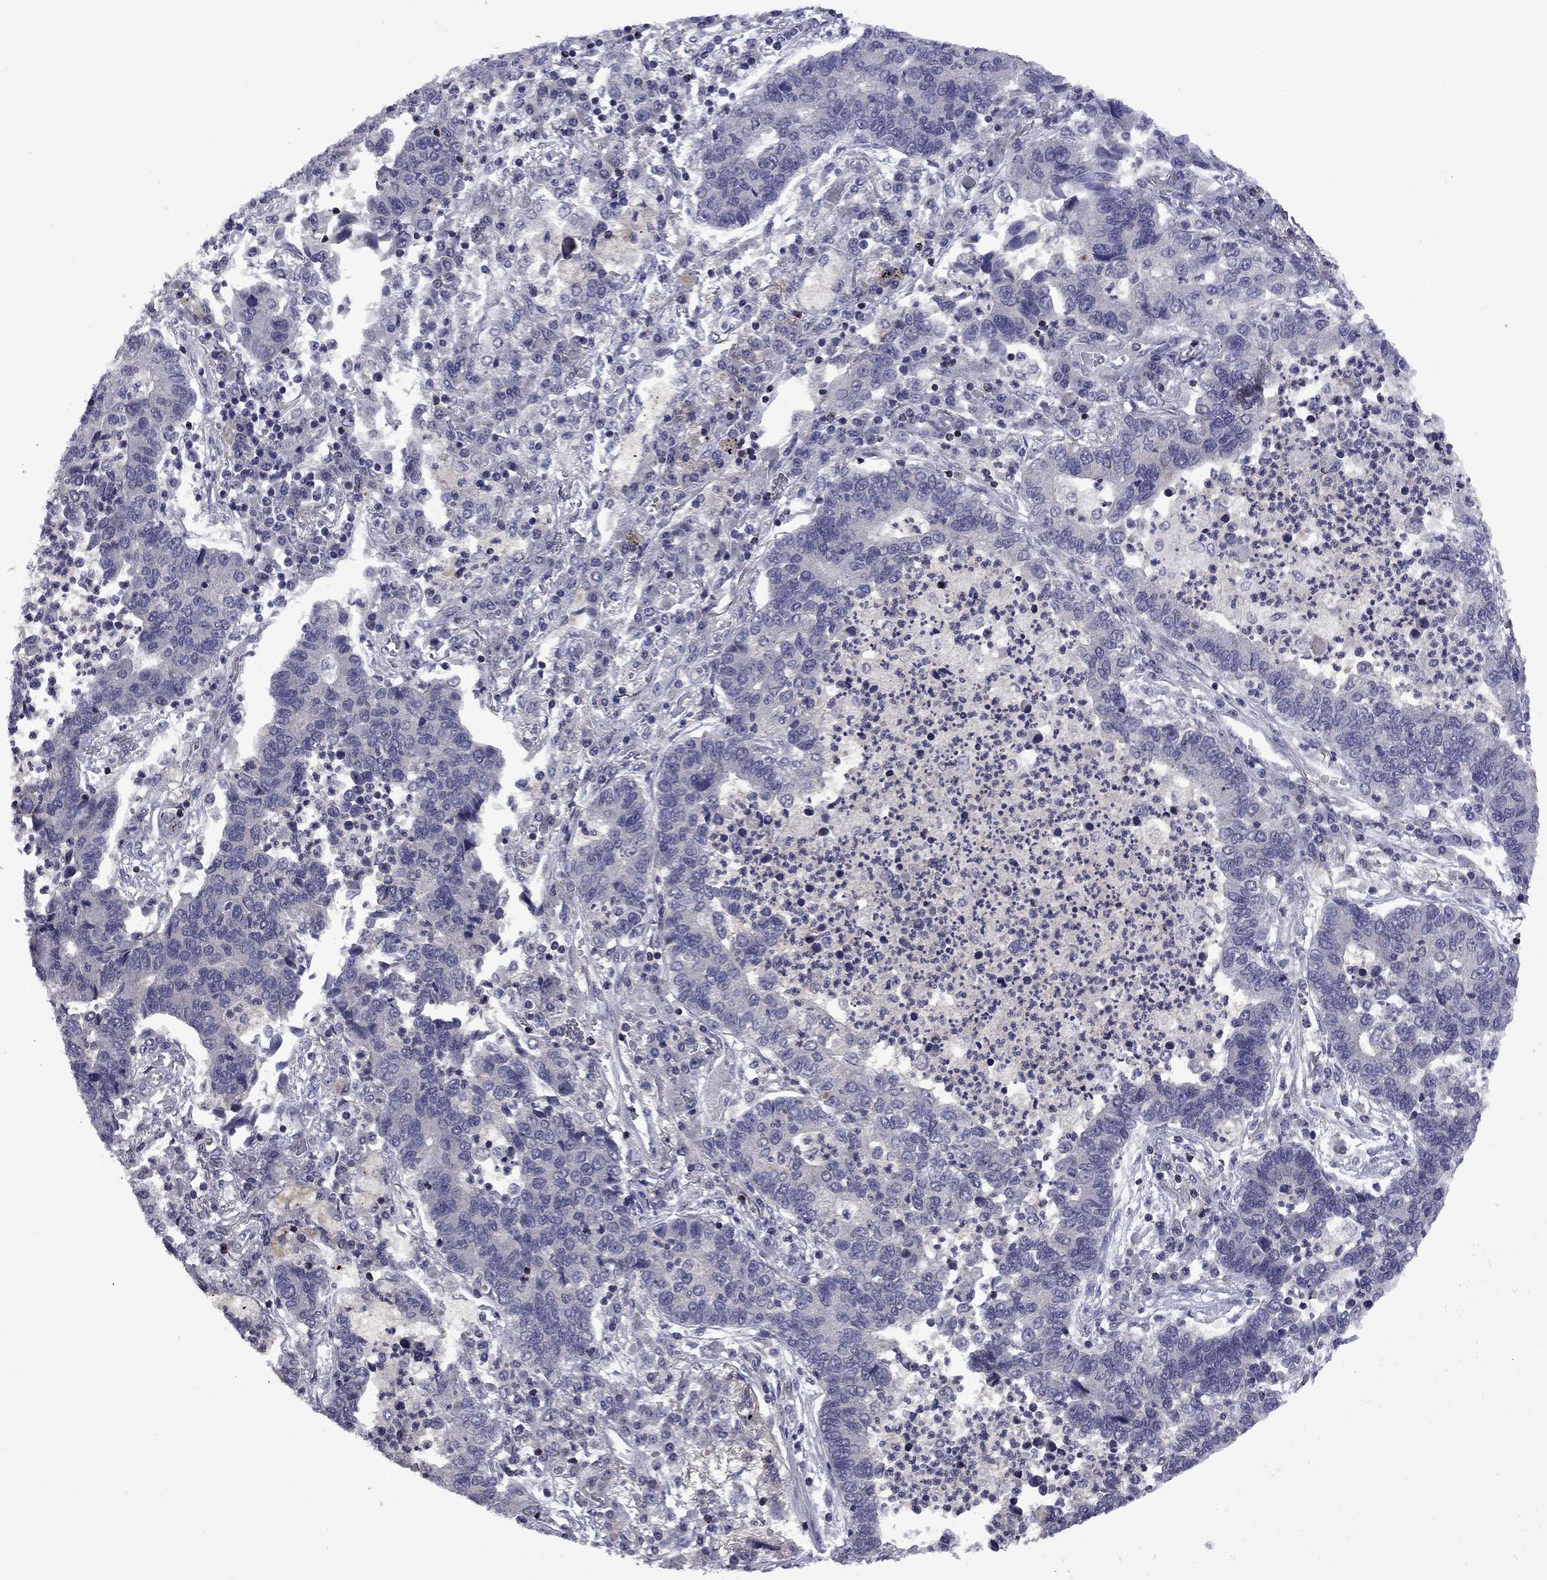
{"staining": {"intensity": "negative", "quantity": "none", "location": "none"}, "tissue": "lung cancer", "cell_type": "Tumor cells", "image_type": "cancer", "snomed": [{"axis": "morphology", "description": "Adenocarcinoma, NOS"}, {"axis": "topography", "description": "Lung"}], "caption": "Tumor cells are negative for protein expression in human adenocarcinoma (lung).", "gene": "SNTA1", "patient": {"sex": "female", "age": 57}}